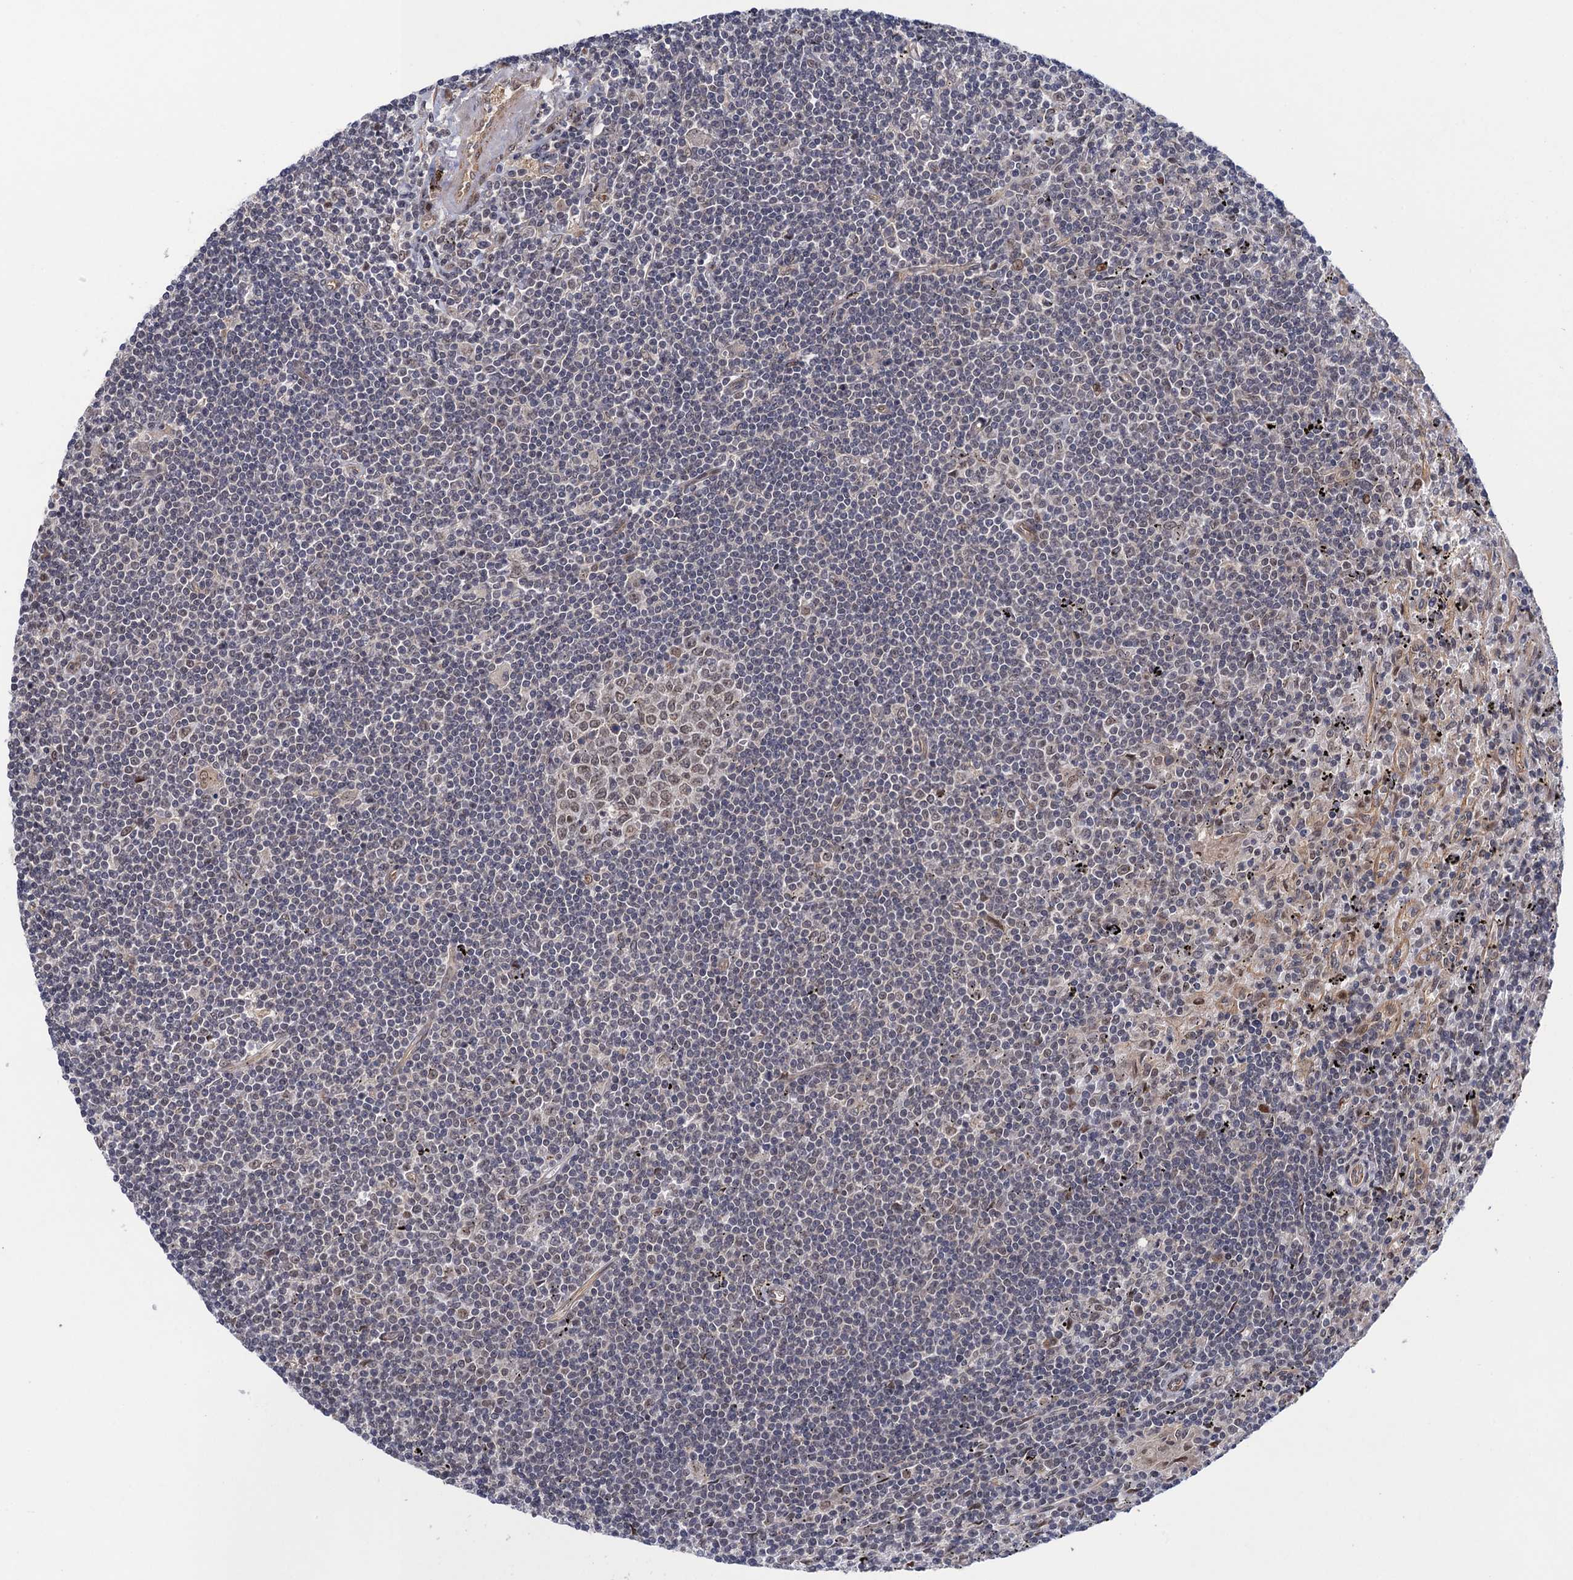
{"staining": {"intensity": "negative", "quantity": "none", "location": "none"}, "tissue": "lymphoma", "cell_type": "Tumor cells", "image_type": "cancer", "snomed": [{"axis": "morphology", "description": "Malignant lymphoma, non-Hodgkin's type, Low grade"}, {"axis": "topography", "description": "Spleen"}], "caption": "Tumor cells show no significant protein positivity in malignant lymphoma, non-Hodgkin's type (low-grade). (Brightfield microscopy of DAB immunohistochemistry at high magnification).", "gene": "NEK8", "patient": {"sex": "male", "age": 76}}